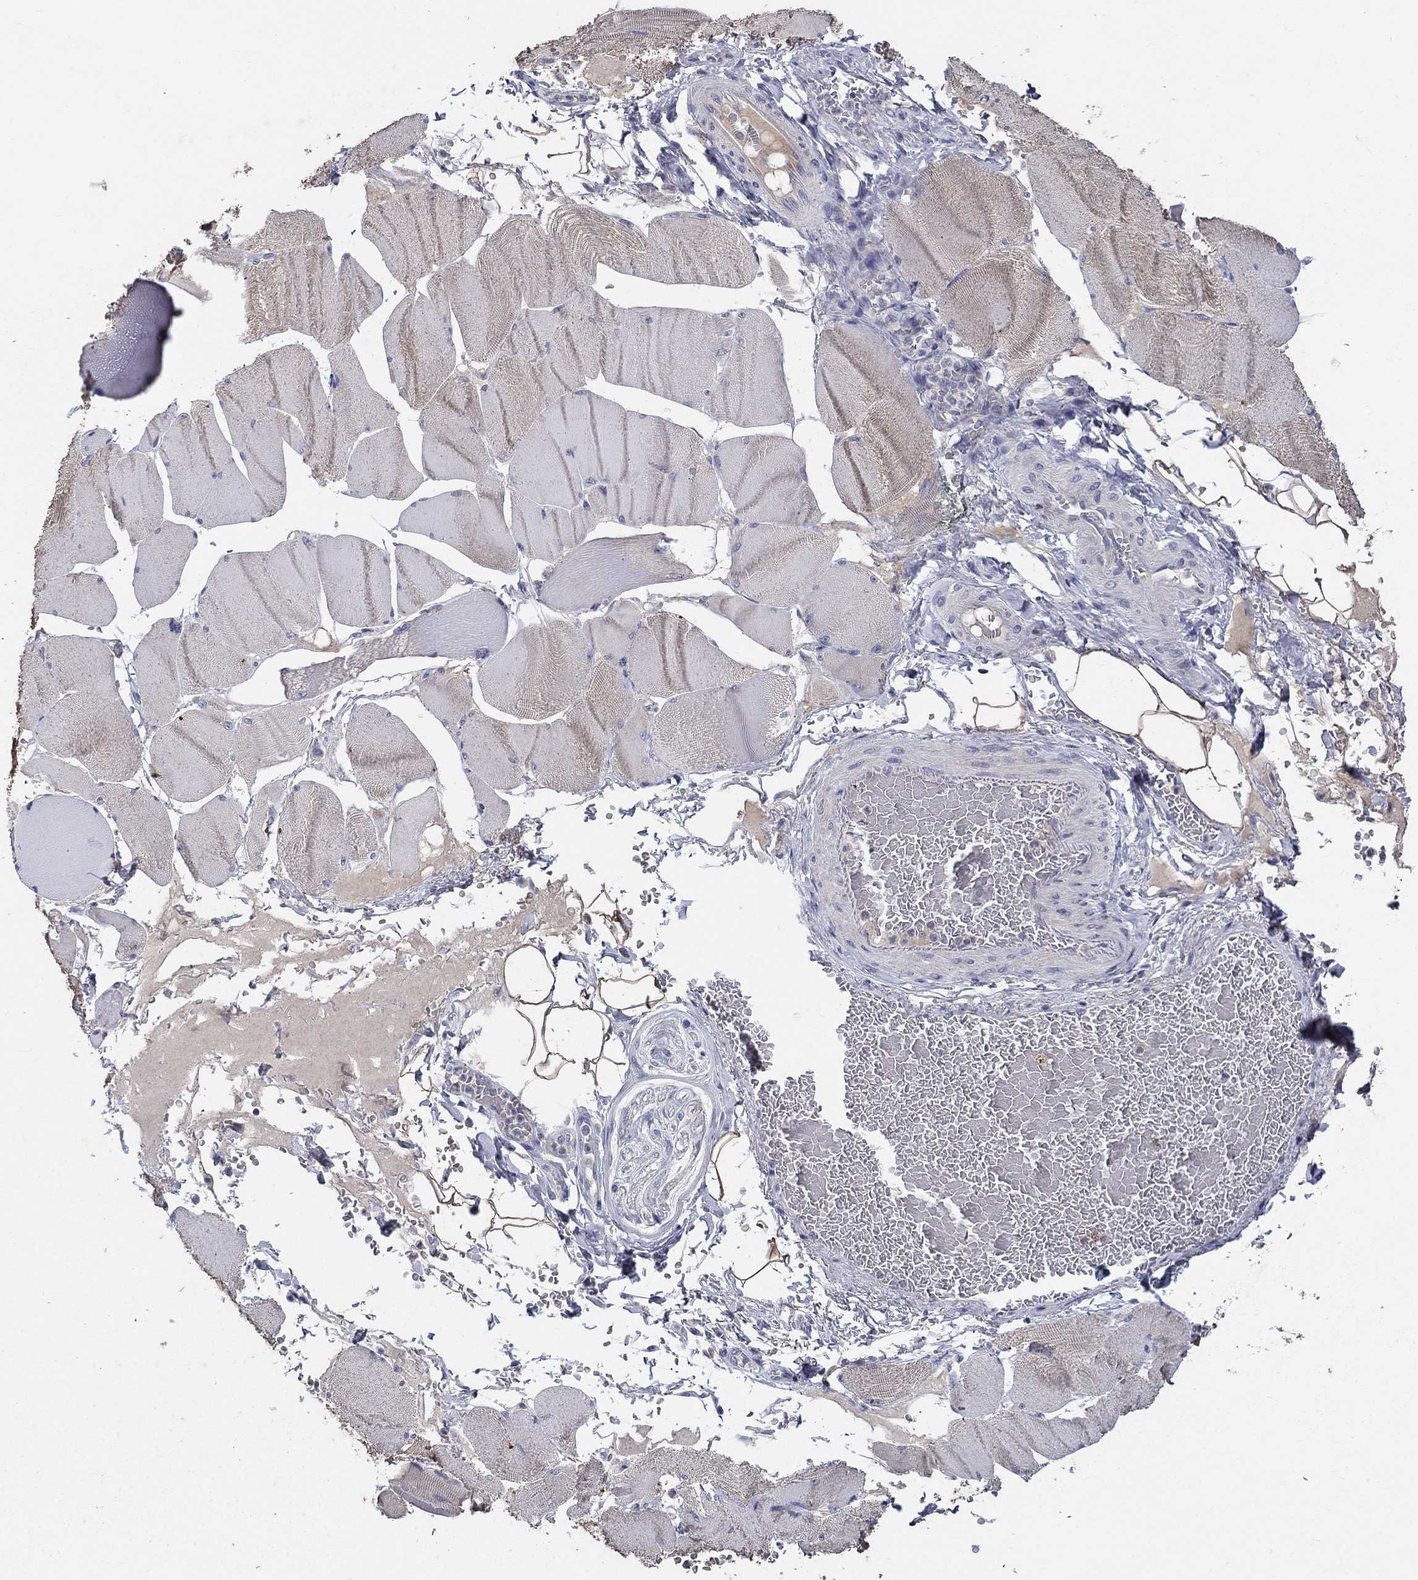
{"staining": {"intensity": "negative", "quantity": "none", "location": "none"}, "tissue": "skeletal muscle", "cell_type": "Myocytes", "image_type": "normal", "snomed": [{"axis": "morphology", "description": "Normal tissue, NOS"}, {"axis": "topography", "description": "Skeletal muscle"}], "caption": "The image reveals no staining of myocytes in normal skeletal muscle.", "gene": "PROZ", "patient": {"sex": "male", "age": 56}}